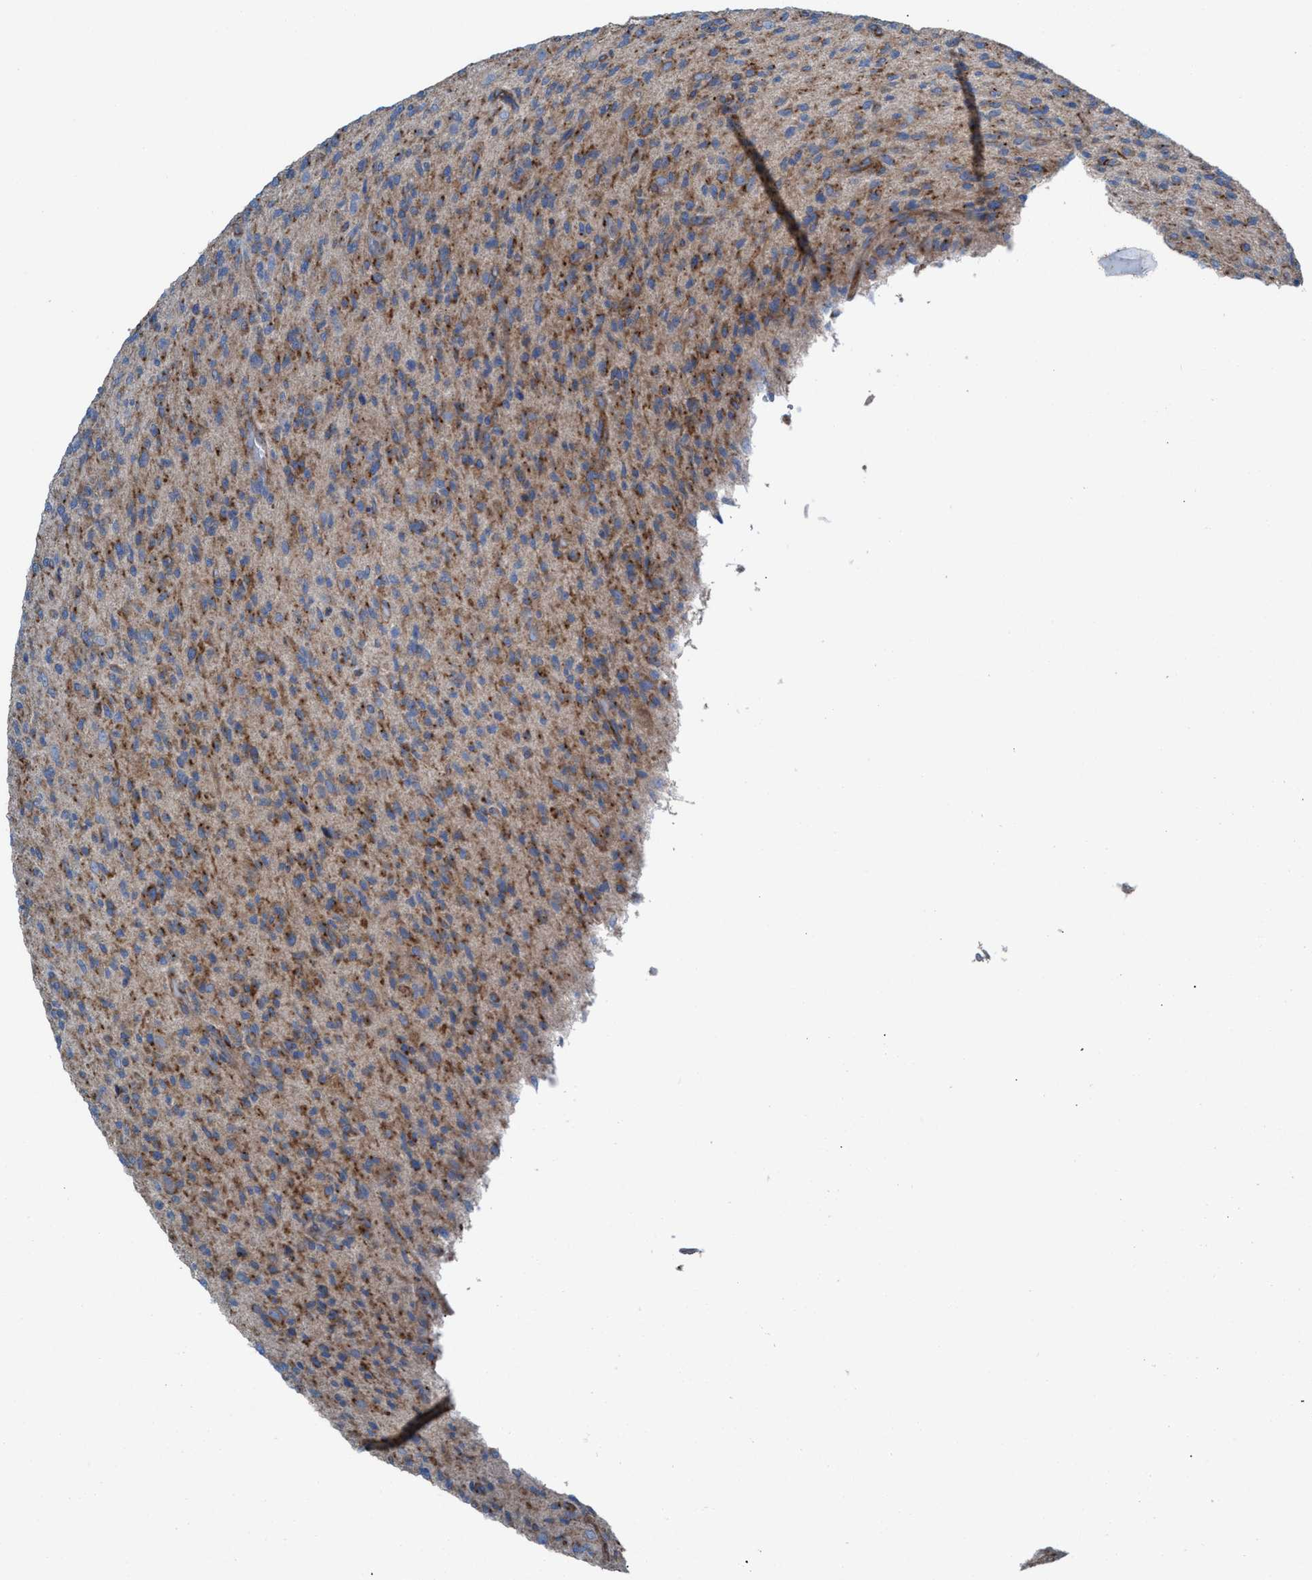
{"staining": {"intensity": "moderate", "quantity": ">75%", "location": "cytoplasmic/membranous"}, "tissue": "glioma", "cell_type": "Tumor cells", "image_type": "cancer", "snomed": [{"axis": "morphology", "description": "Glioma, malignant, High grade"}, {"axis": "topography", "description": "Brain"}], "caption": "Protein staining shows moderate cytoplasmic/membranous expression in approximately >75% of tumor cells in malignant glioma (high-grade).", "gene": "NYAP1", "patient": {"sex": "male", "age": 71}}